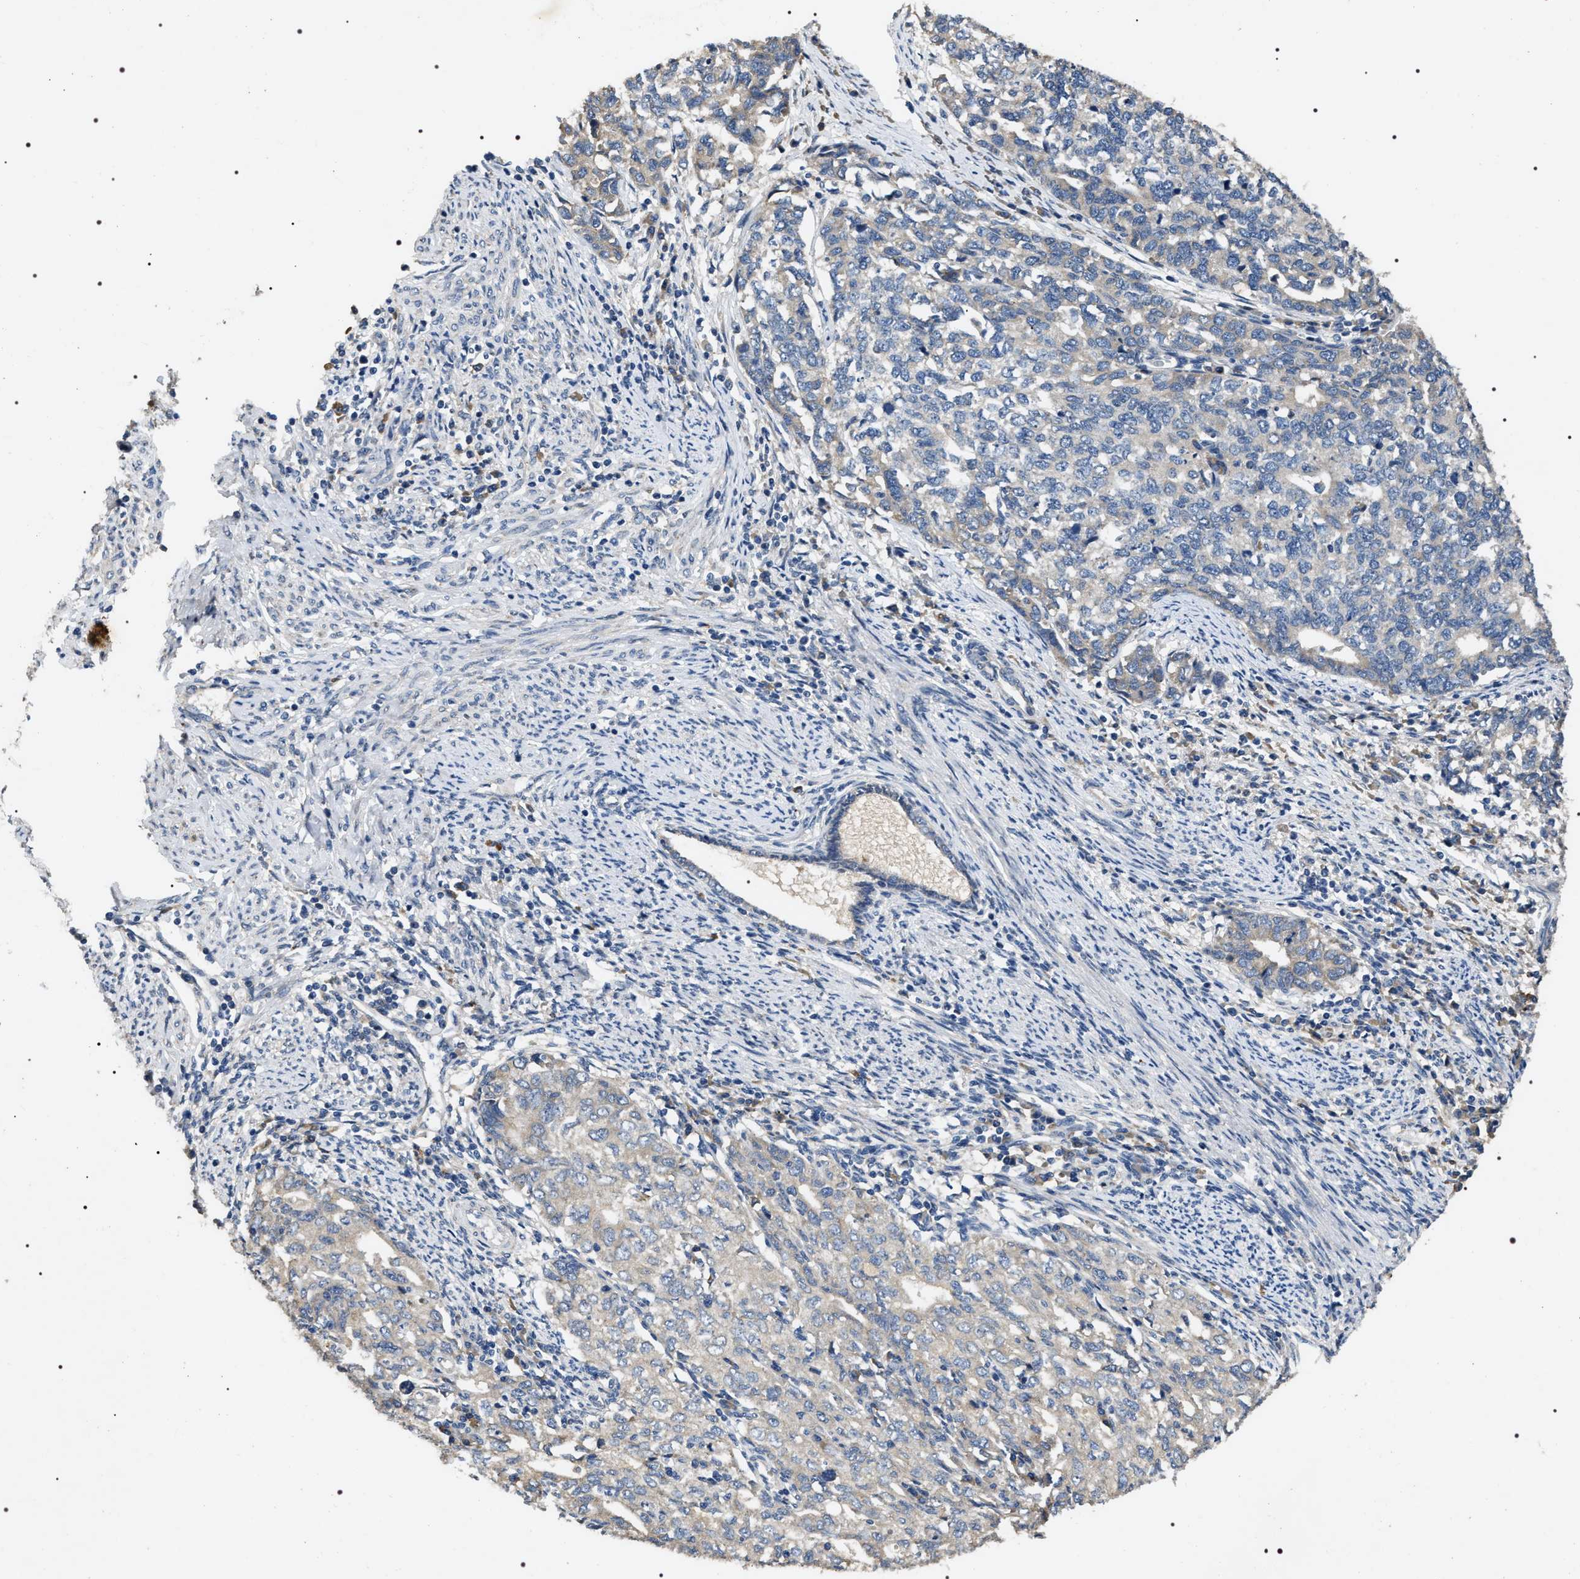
{"staining": {"intensity": "negative", "quantity": "none", "location": "none"}, "tissue": "cervical cancer", "cell_type": "Tumor cells", "image_type": "cancer", "snomed": [{"axis": "morphology", "description": "Squamous cell carcinoma, NOS"}, {"axis": "topography", "description": "Cervix"}], "caption": "Immunohistochemical staining of human cervical squamous cell carcinoma exhibits no significant staining in tumor cells.", "gene": "IFT81", "patient": {"sex": "female", "age": 63}}